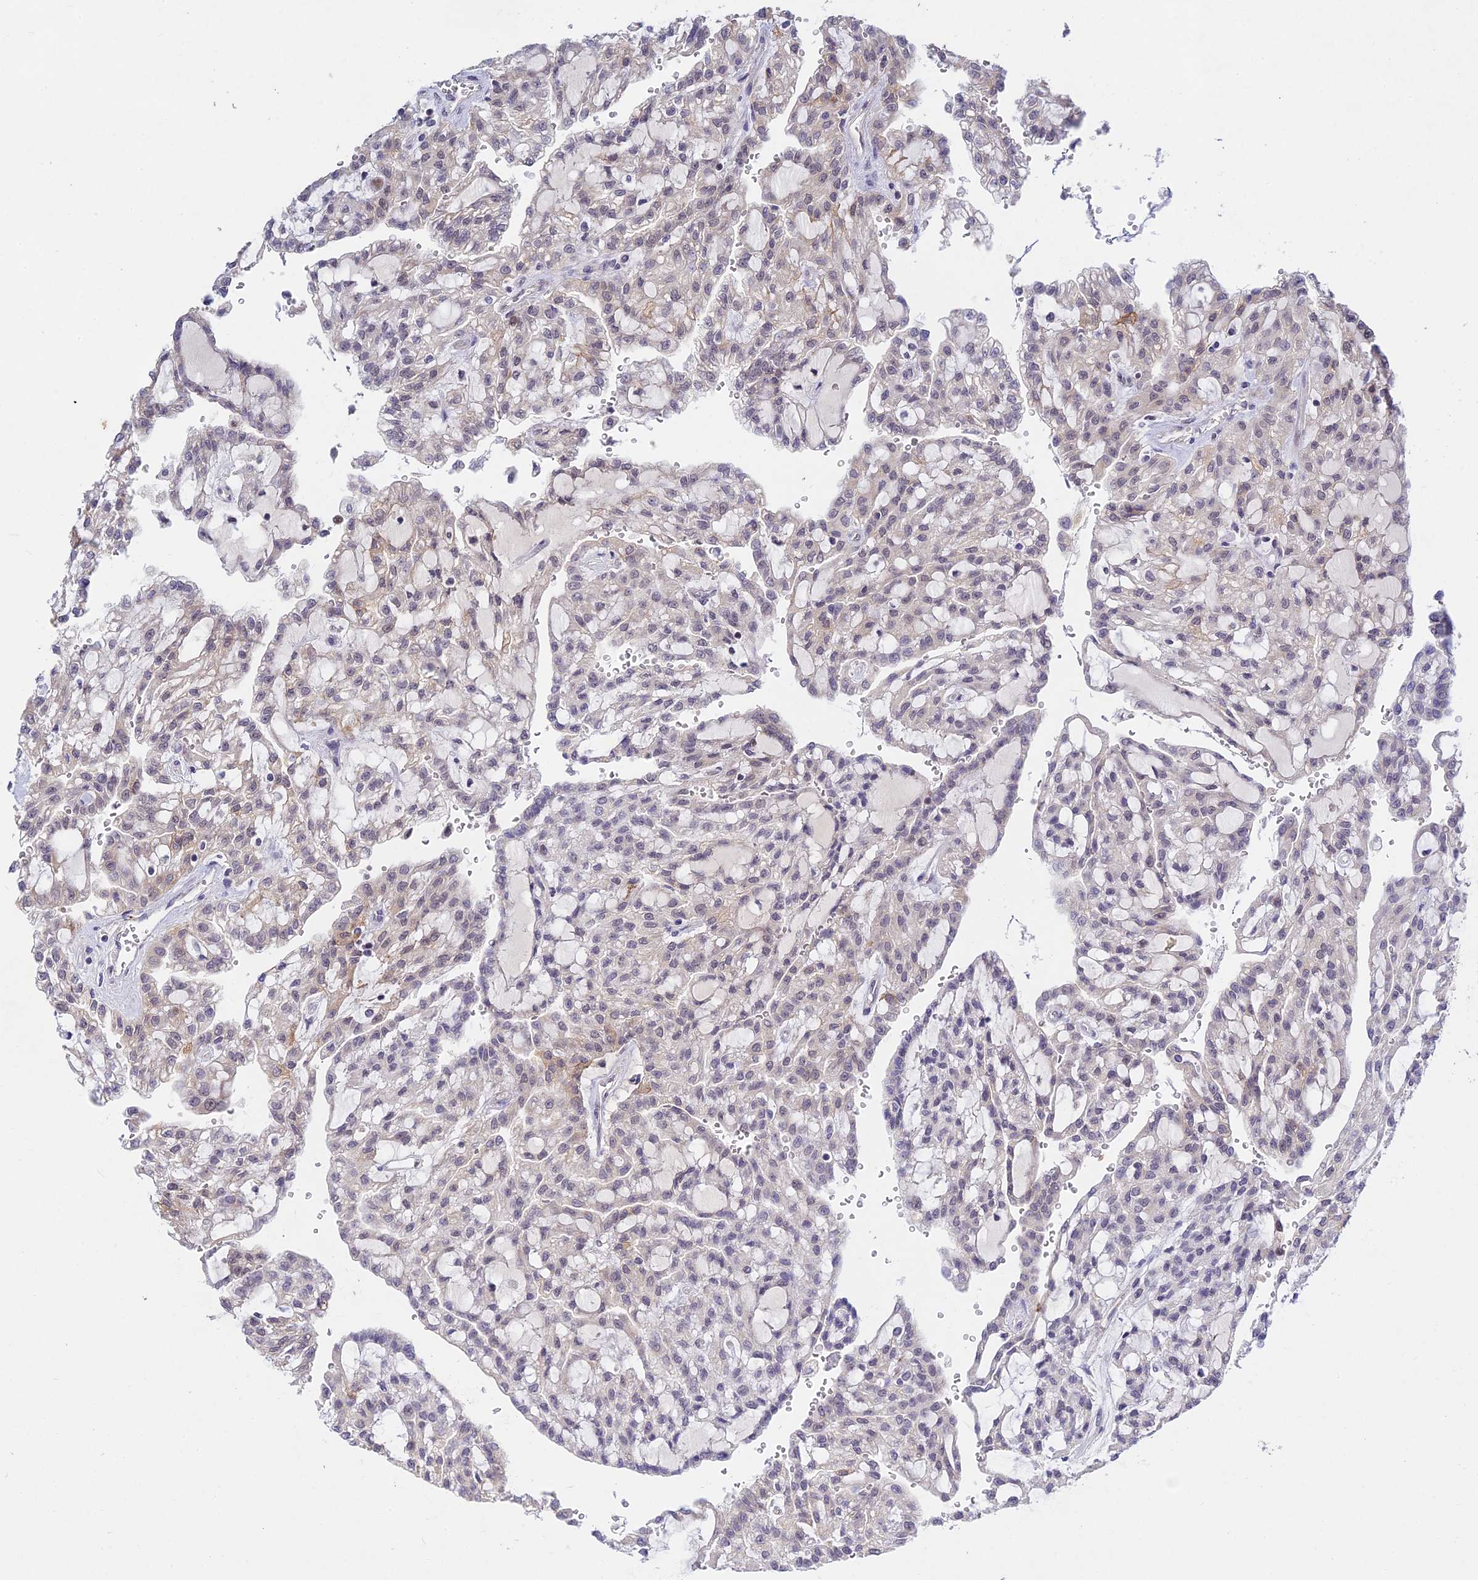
{"staining": {"intensity": "weak", "quantity": "<25%", "location": "cytoplasmic/membranous"}, "tissue": "renal cancer", "cell_type": "Tumor cells", "image_type": "cancer", "snomed": [{"axis": "morphology", "description": "Adenocarcinoma, NOS"}, {"axis": "topography", "description": "Kidney"}], "caption": "Immunohistochemistry histopathology image of human adenocarcinoma (renal) stained for a protein (brown), which shows no expression in tumor cells. Nuclei are stained in blue.", "gene": "RAVER1", "patient": {"sex": "male", "age": 63}}